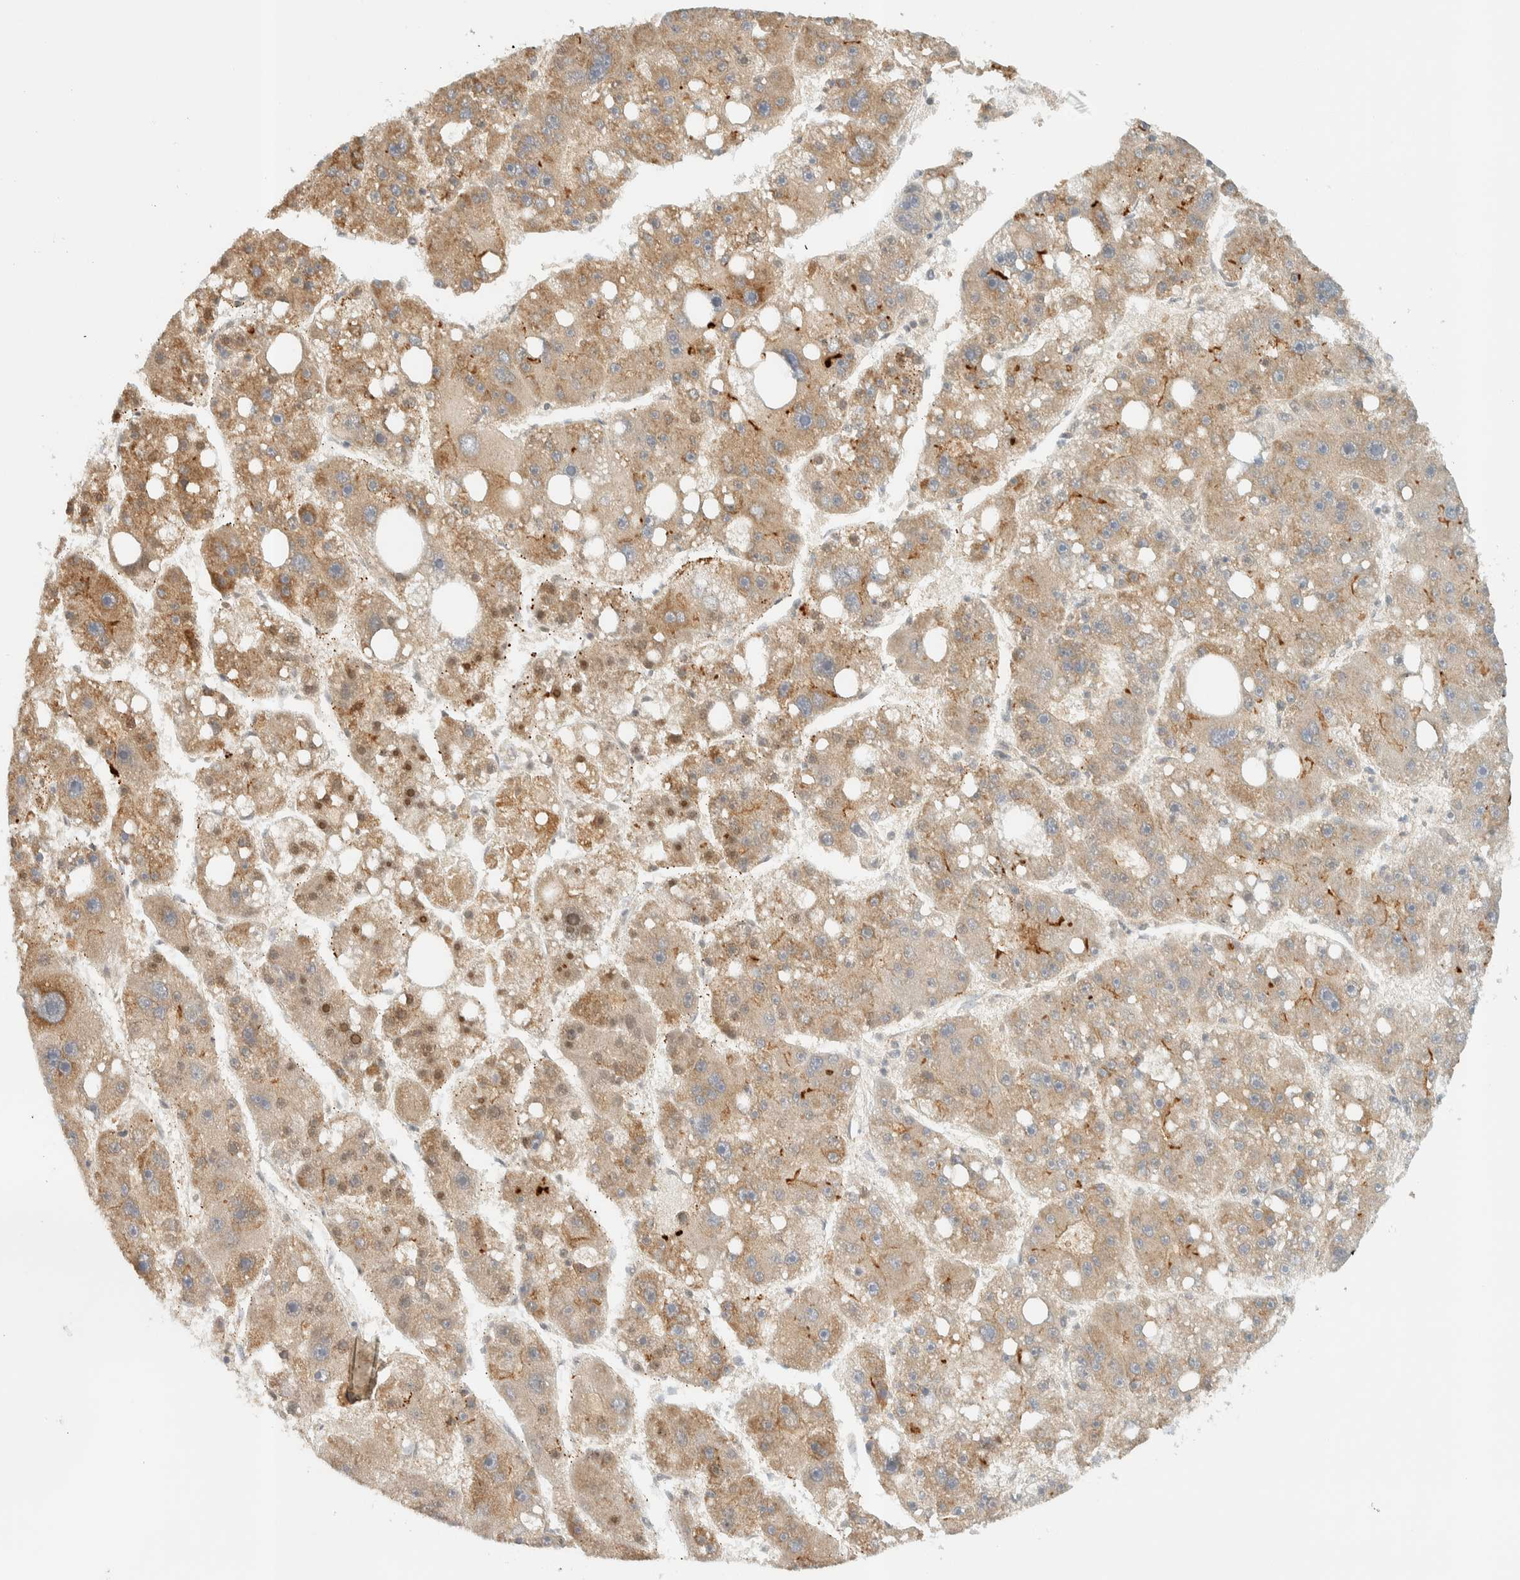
{"staining": {"intensity": "moderate", "quantity": ">75%", "location": "cytoplasmic/membranous,nuclear"}, "tissue": "liver cancer", "cell_type": "Tumor cells", "image_type": "cancer", "snomed": [{"axis": "morphology", "description": "Carcinoma, Hepatocellular, NOS"}, {"axis": "topography", "description": "Liver"}], "caption": "Liver hepatocellular carcinoma tissue demonstrates moderate cytoplasmic/membranous and nuclear positivity in approximately >75% of tumor cells, visualized by immunohistochemistry.", "gene": "KIFAP3", "patient": {"sex": "female", "age": 61}}